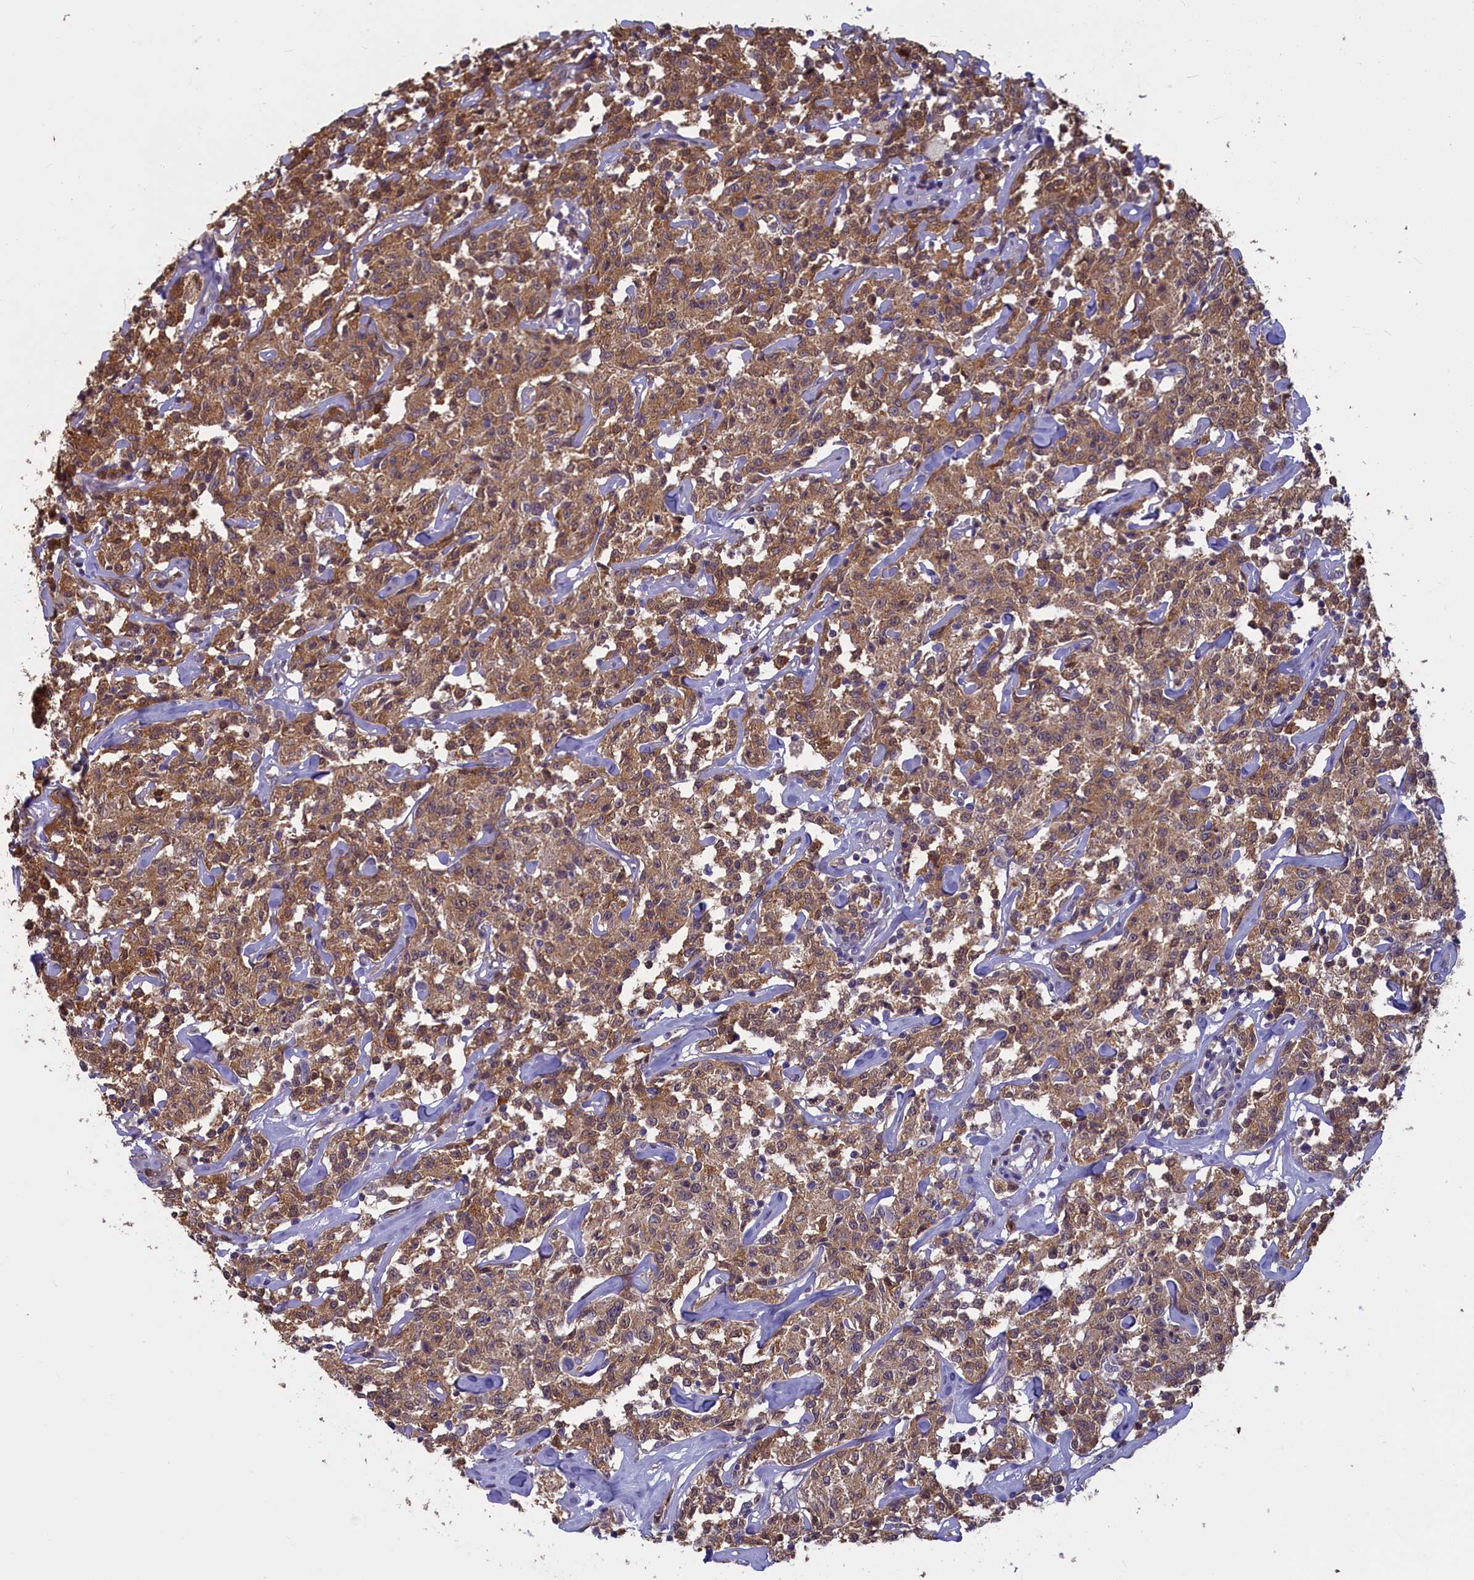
{"staining": {"intensity": "moderate", "quantity": ">75%", "location": "cytoplasmic/membranous,nuclear"}, "tissue": "lymphoma", "cell_type": "Tumor cells", "image_type": "cancer", "snomed": [{"axis": "morphology", "description": "Malignant lymphoma, non-Hodgkin's type, Low grade"}, {"axis": "topography", "description": "Small intestine"}], "caption": "Protein staining by IHC shows moderate cytoplasmic/membranous and nuclear staining in approximately >75% of tumor cells in low-grade malignant lymphoma, non-Hodgkin's type. (DAB IHC, brown staining for protein, blue staining for nuclei).", "gene": "UCHL3", "patient": {"sex": "female", "age": 59}}